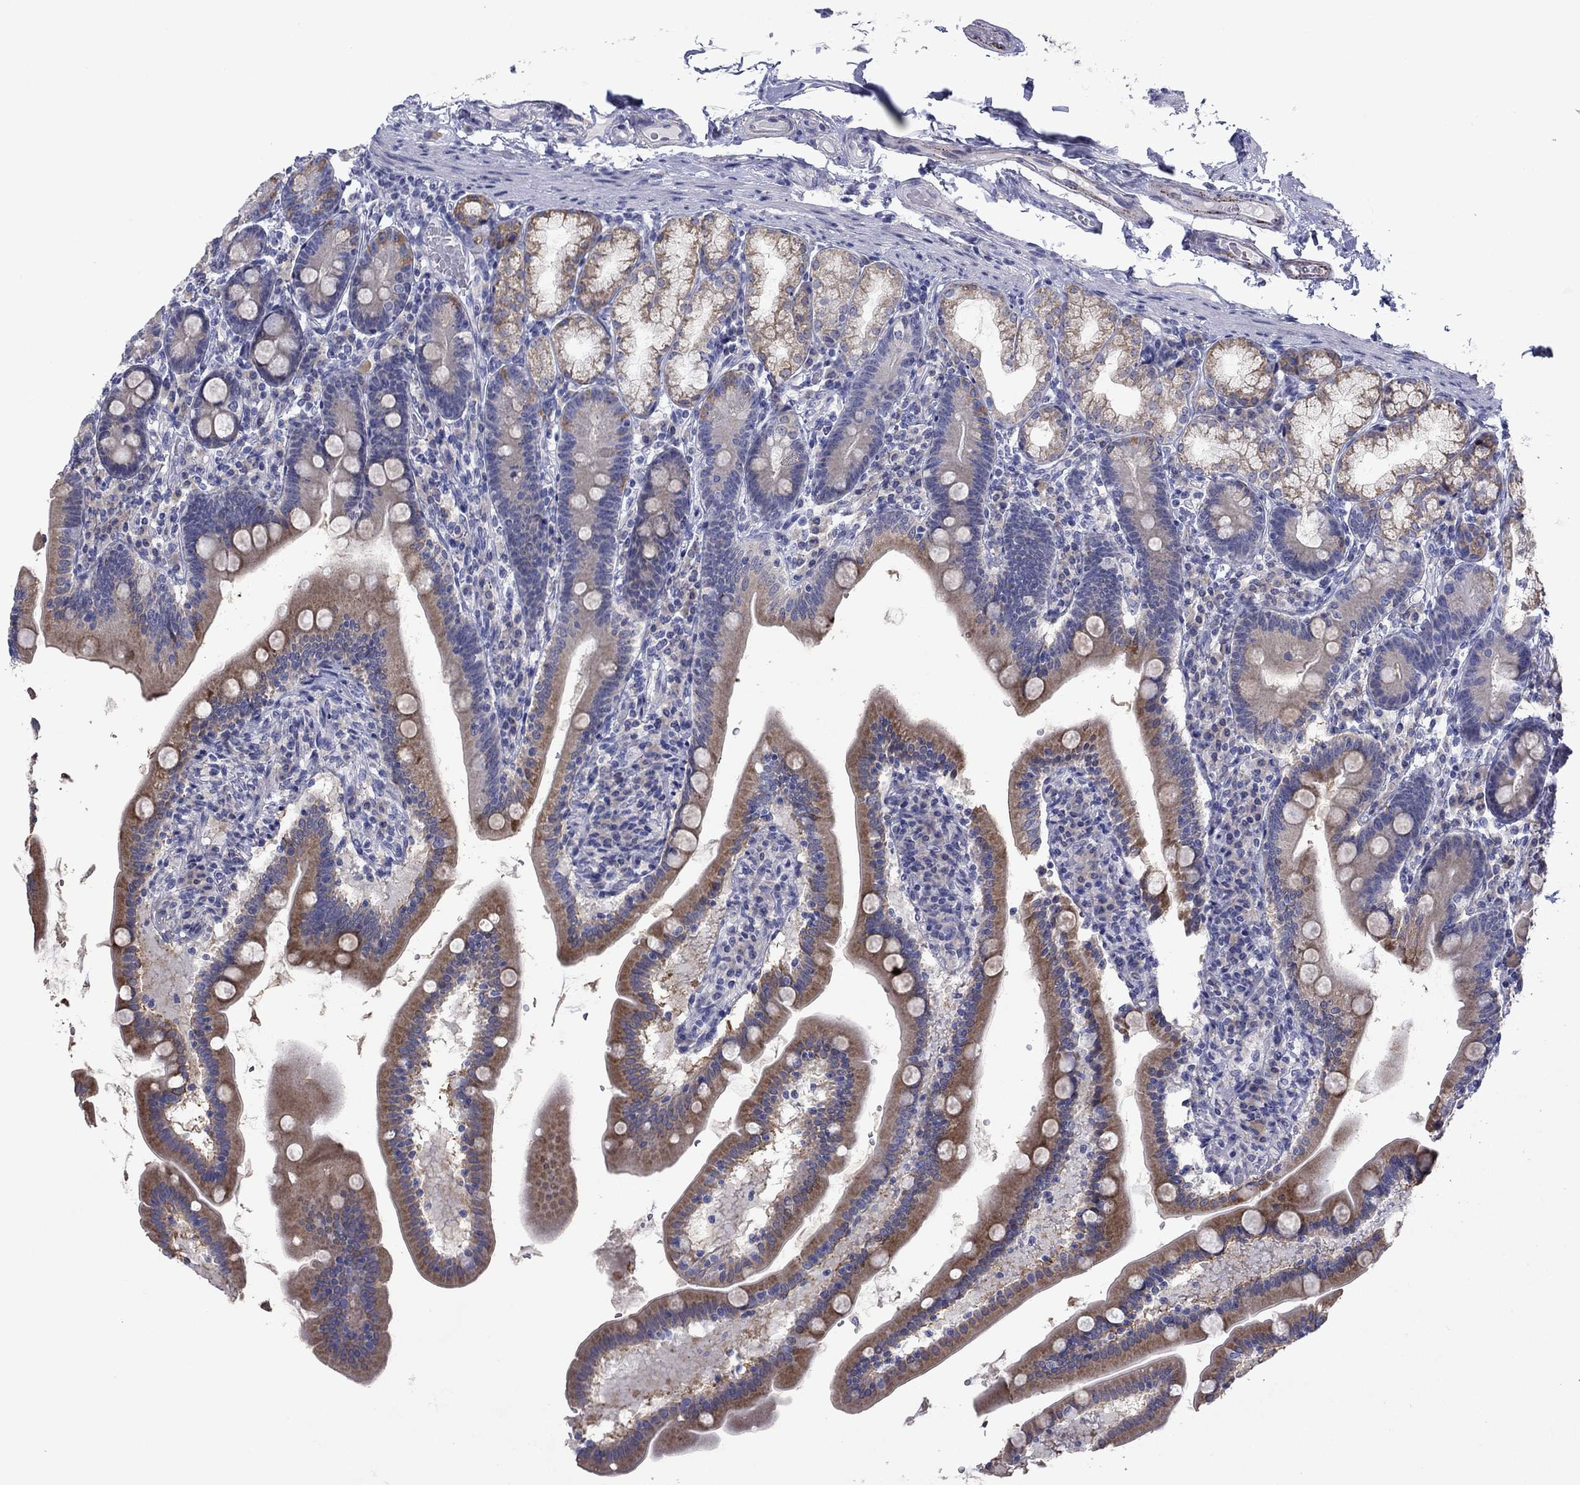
{"staining": {"intensity": "moderate", "quantity": "25%-75%", "location": "cytoplasmic/membranous"}, "tissue": "duodenum", "cell_type": "Glandular cells", "image_type": "normal", "snomed": [{"axis": "morphology", "description": "Normal tissue, NOS"}, {"axis": "topography", "description": "Duodenum"}], "caption": "Protein analysis of normal duodenum reveals moderate cytoplasmic/membranous expression in about 25%-75% of glandular cells.", "gene": "TMPRSS11A", "patient": {"sex": "female", "age": 67}}